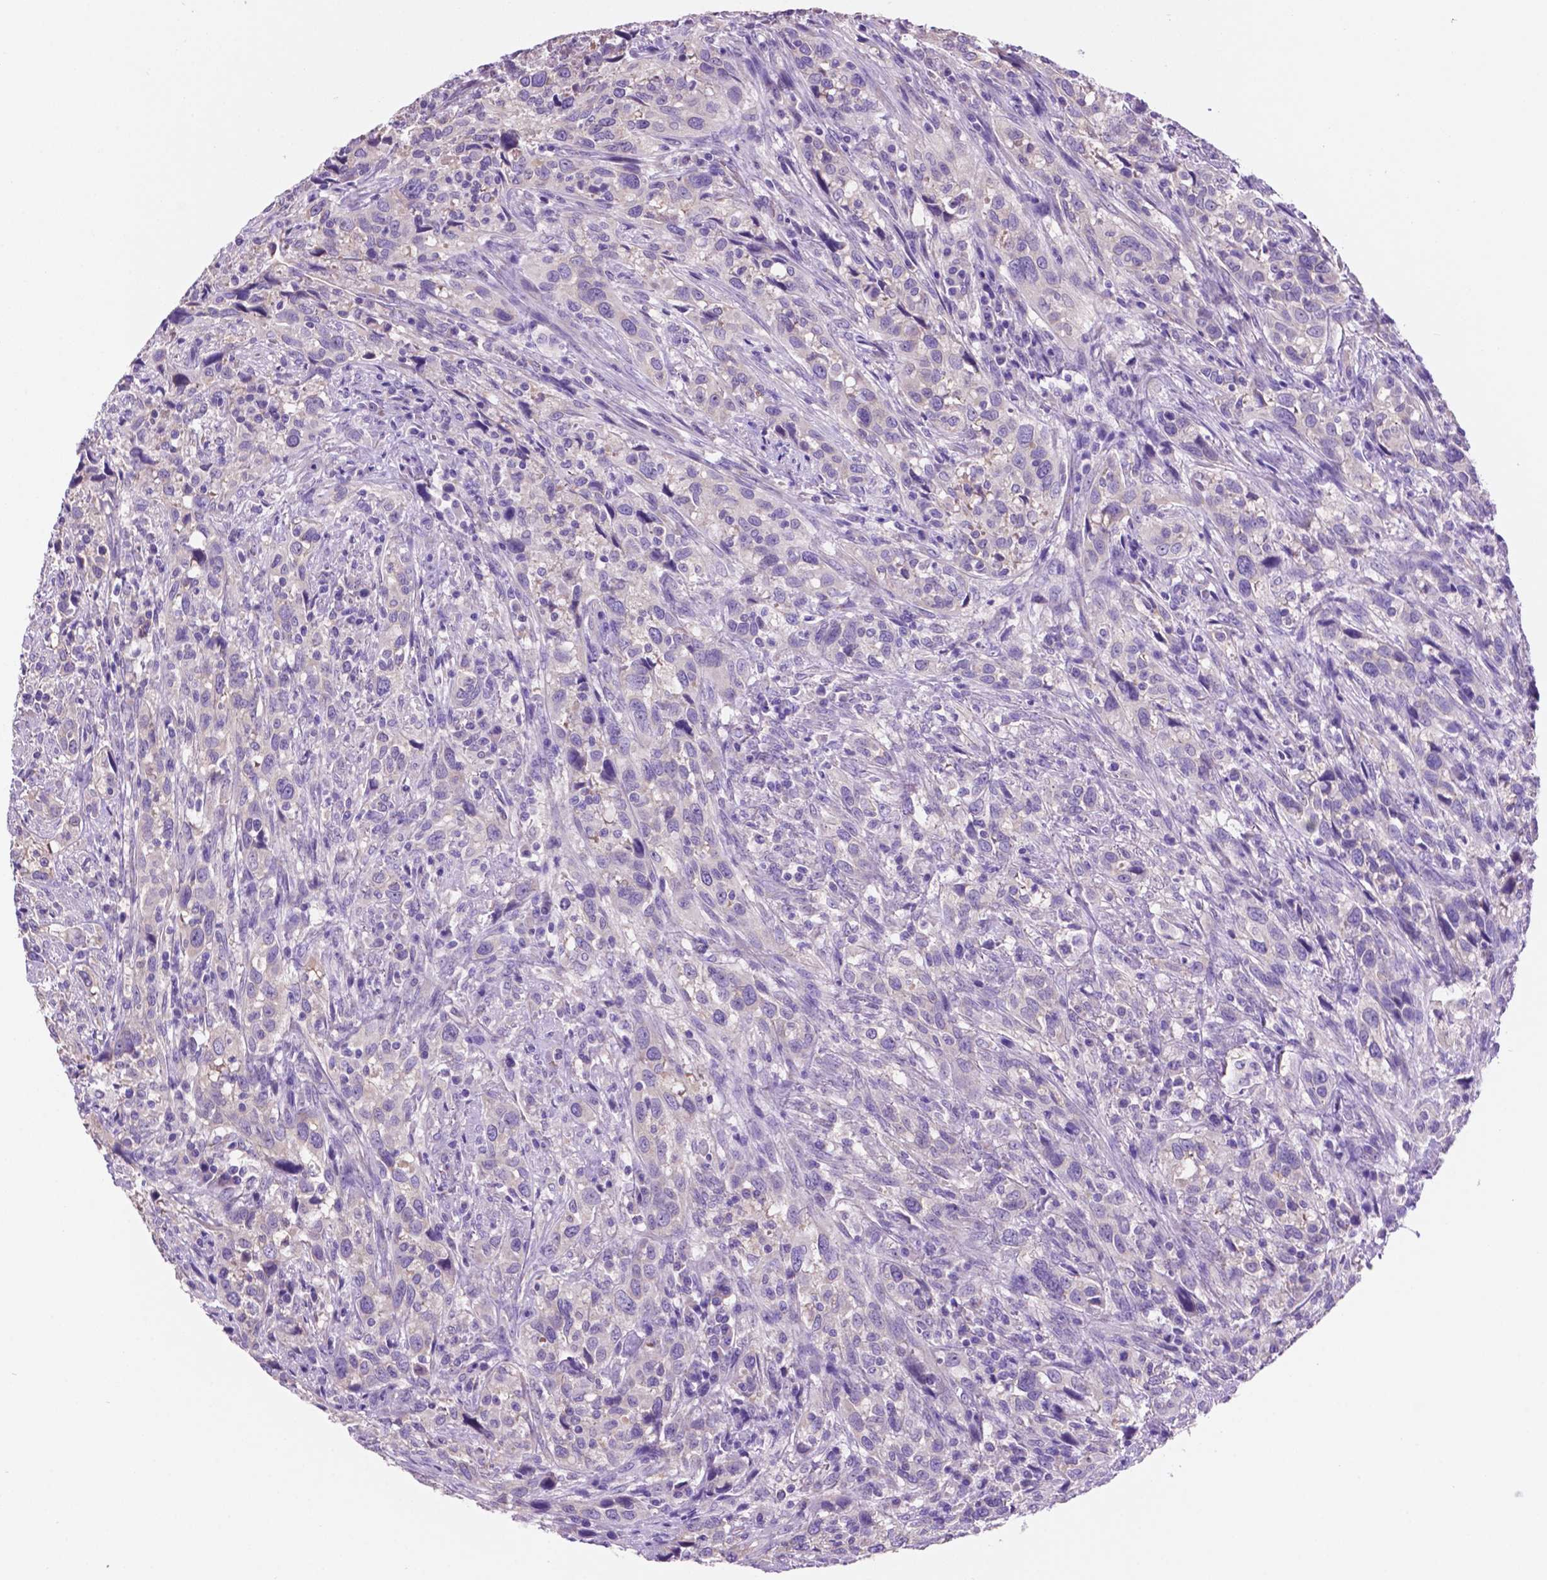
{"staining": {"intensity": "negative", "quantity": "none", "location": "none"}, "tissue": "urothelial cancer", "cell_type": "Tumor cells", "image_type": "cancer", "snomed": [{"axis": "morphology", "description": "Urothelial carcinoma, NOS"}, {"axis": "morphology", "description": "Urothelial carcinoma, High grade"}, {"axis": "topography", "description": "Urinary bladder"}], "caption": "Immunohistochemistry (IHC) photomicrograph of neoplastic tissue: human urothelial cancer stained with DAB demonstrates no significant protein expression in tumor cells. (Stains: DAB (3,3'-diaminobenzidine) IHC with hematoxylin counter stain, Microscopy: brightfield microscopy at high magnification).", "gene": "SPDYA", "patient": {"sex": "female", "age": 64}}